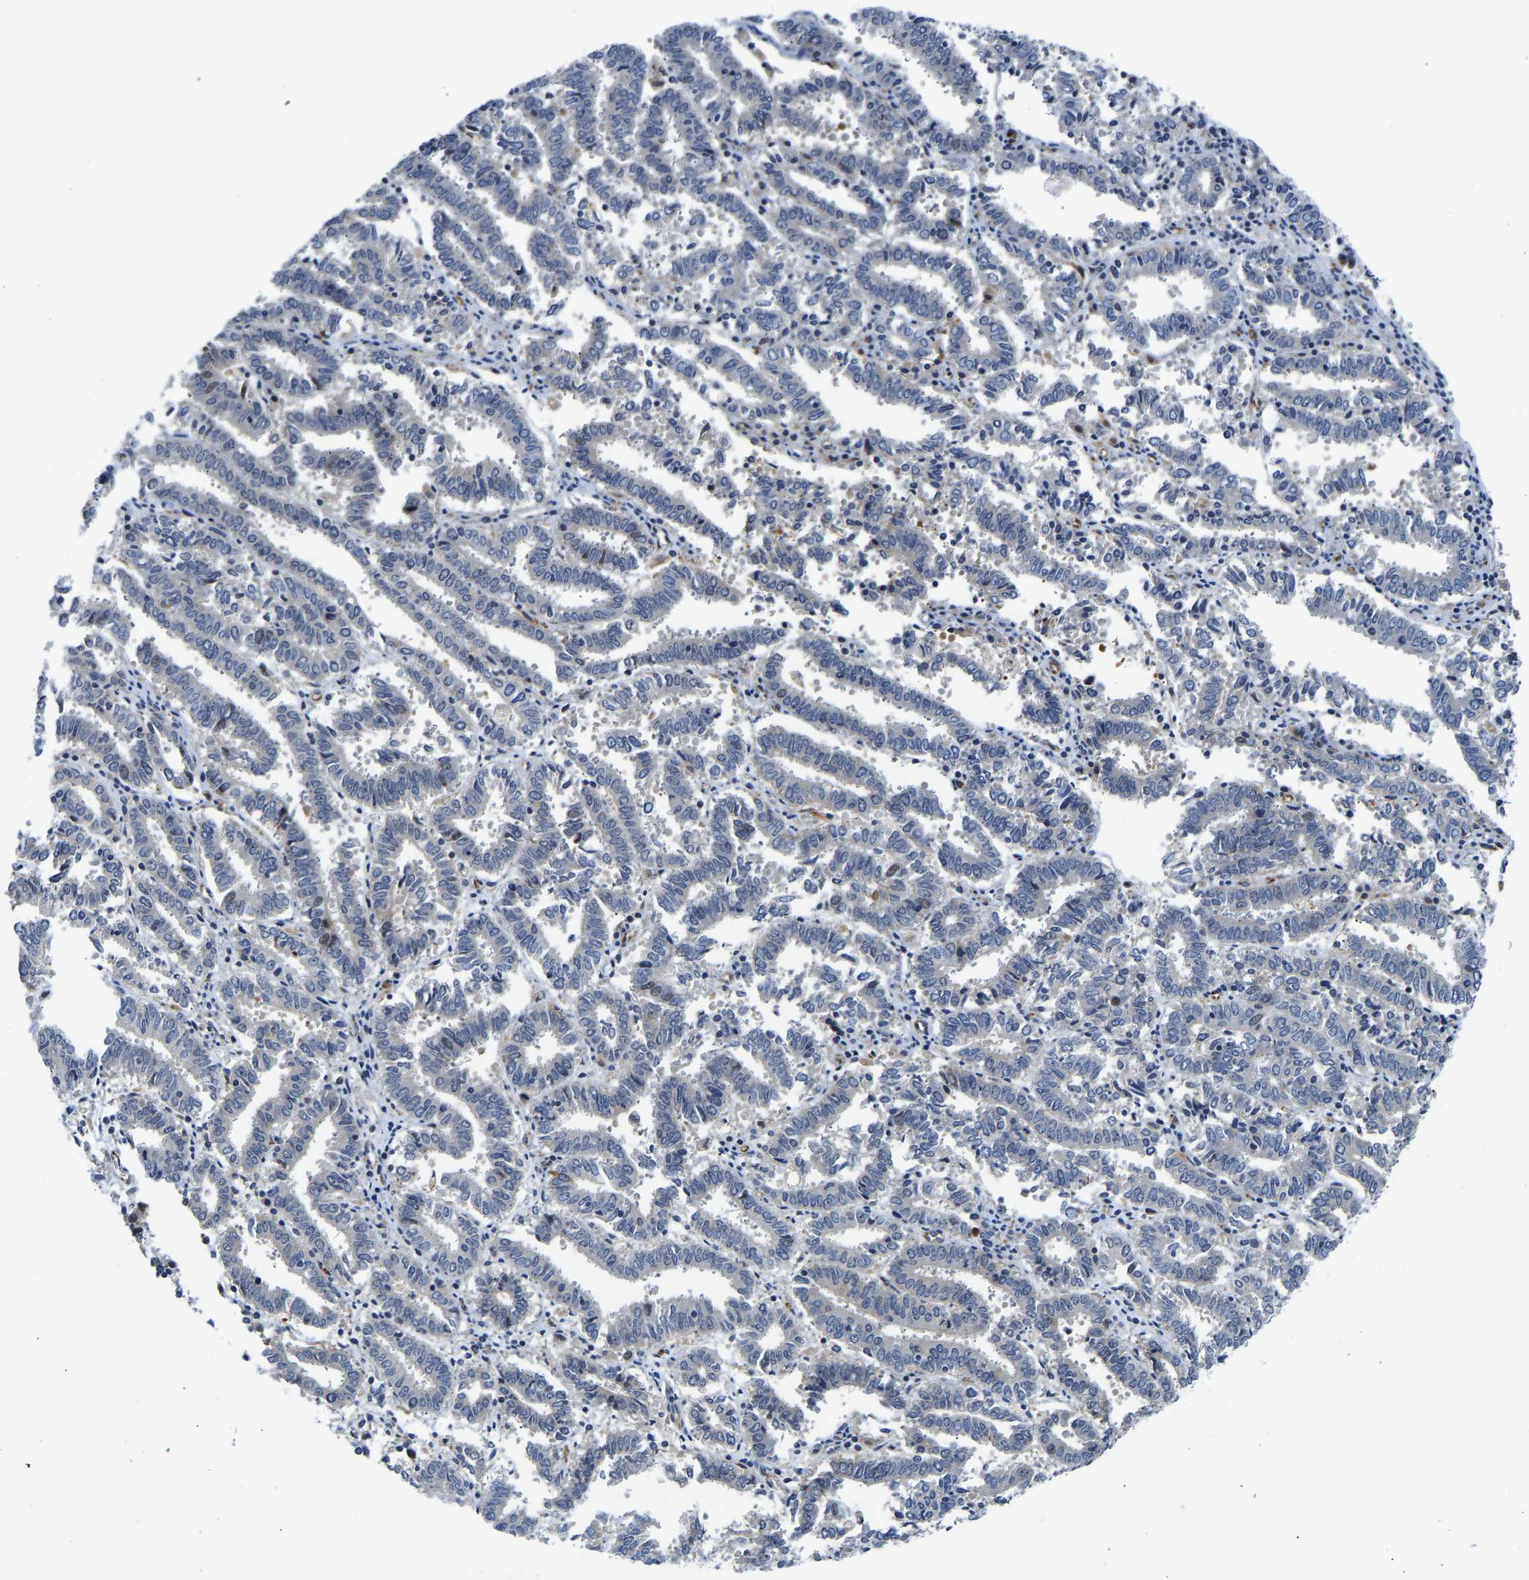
{"staining": {"intensity": "moderate", "quantity": ">75%", "location": "cytoplasmic/membranous,nuclear"}, "tissue": "endometrial cancer", "cell_type": "Tumor cells", "image_type": "cancer", "snomed": [{"axis": "morphology", "description": "Adenocarcinoma, NOS"}, {"axis": "topography", "description": "Uterus"}], "caption": "DAB (3,3'-diaminobenzidine) immunohistochemical staining of endometrial adenocarcinoma displays moderate cytoplasmic/membranous and nuclear protein expression in approximately >75% of tumor cells. (DAB IHC, brown staining for protein, blue staining for nuclei).", "gene": "RESF1", "patient": {"sex": "female", "age": 83}}